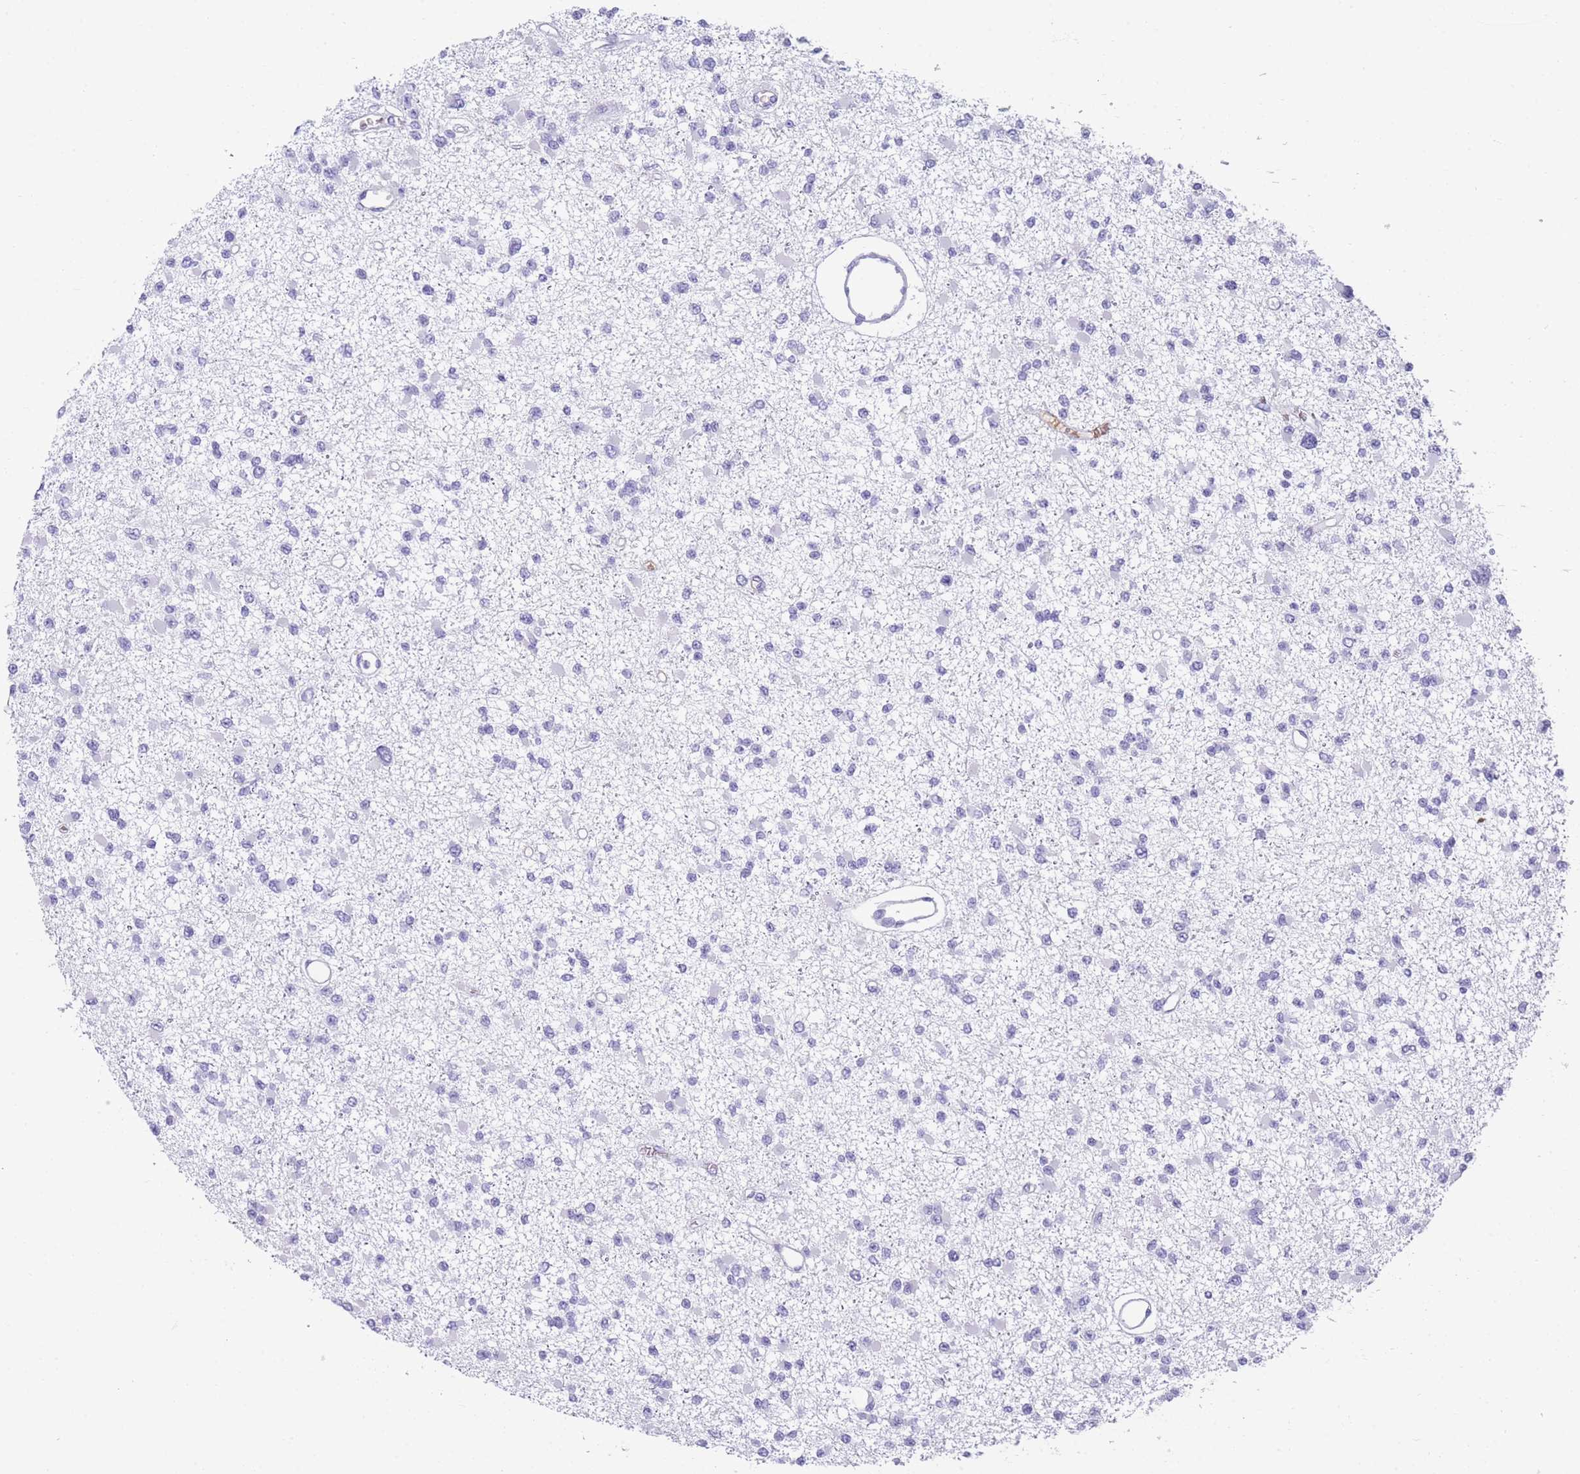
{"staining": {"intensity": "negative", "quantity": "none", "location": "none"}, "tissue": "glioma", "cell_type": "Tumor cells", "image_type": "cancer", "snomed": [{"axis": "morphology", "description": "Glioma, malignant, Low grade"}, {"axis": "topography", "description": "Brain"}], "caption": "This is a histopathology image of immunohistochemistry staining of glioma, which shows no expression in tumor cells.", "gene": "TNFSF11", "patient": {"sex": "female", "age": 22}}